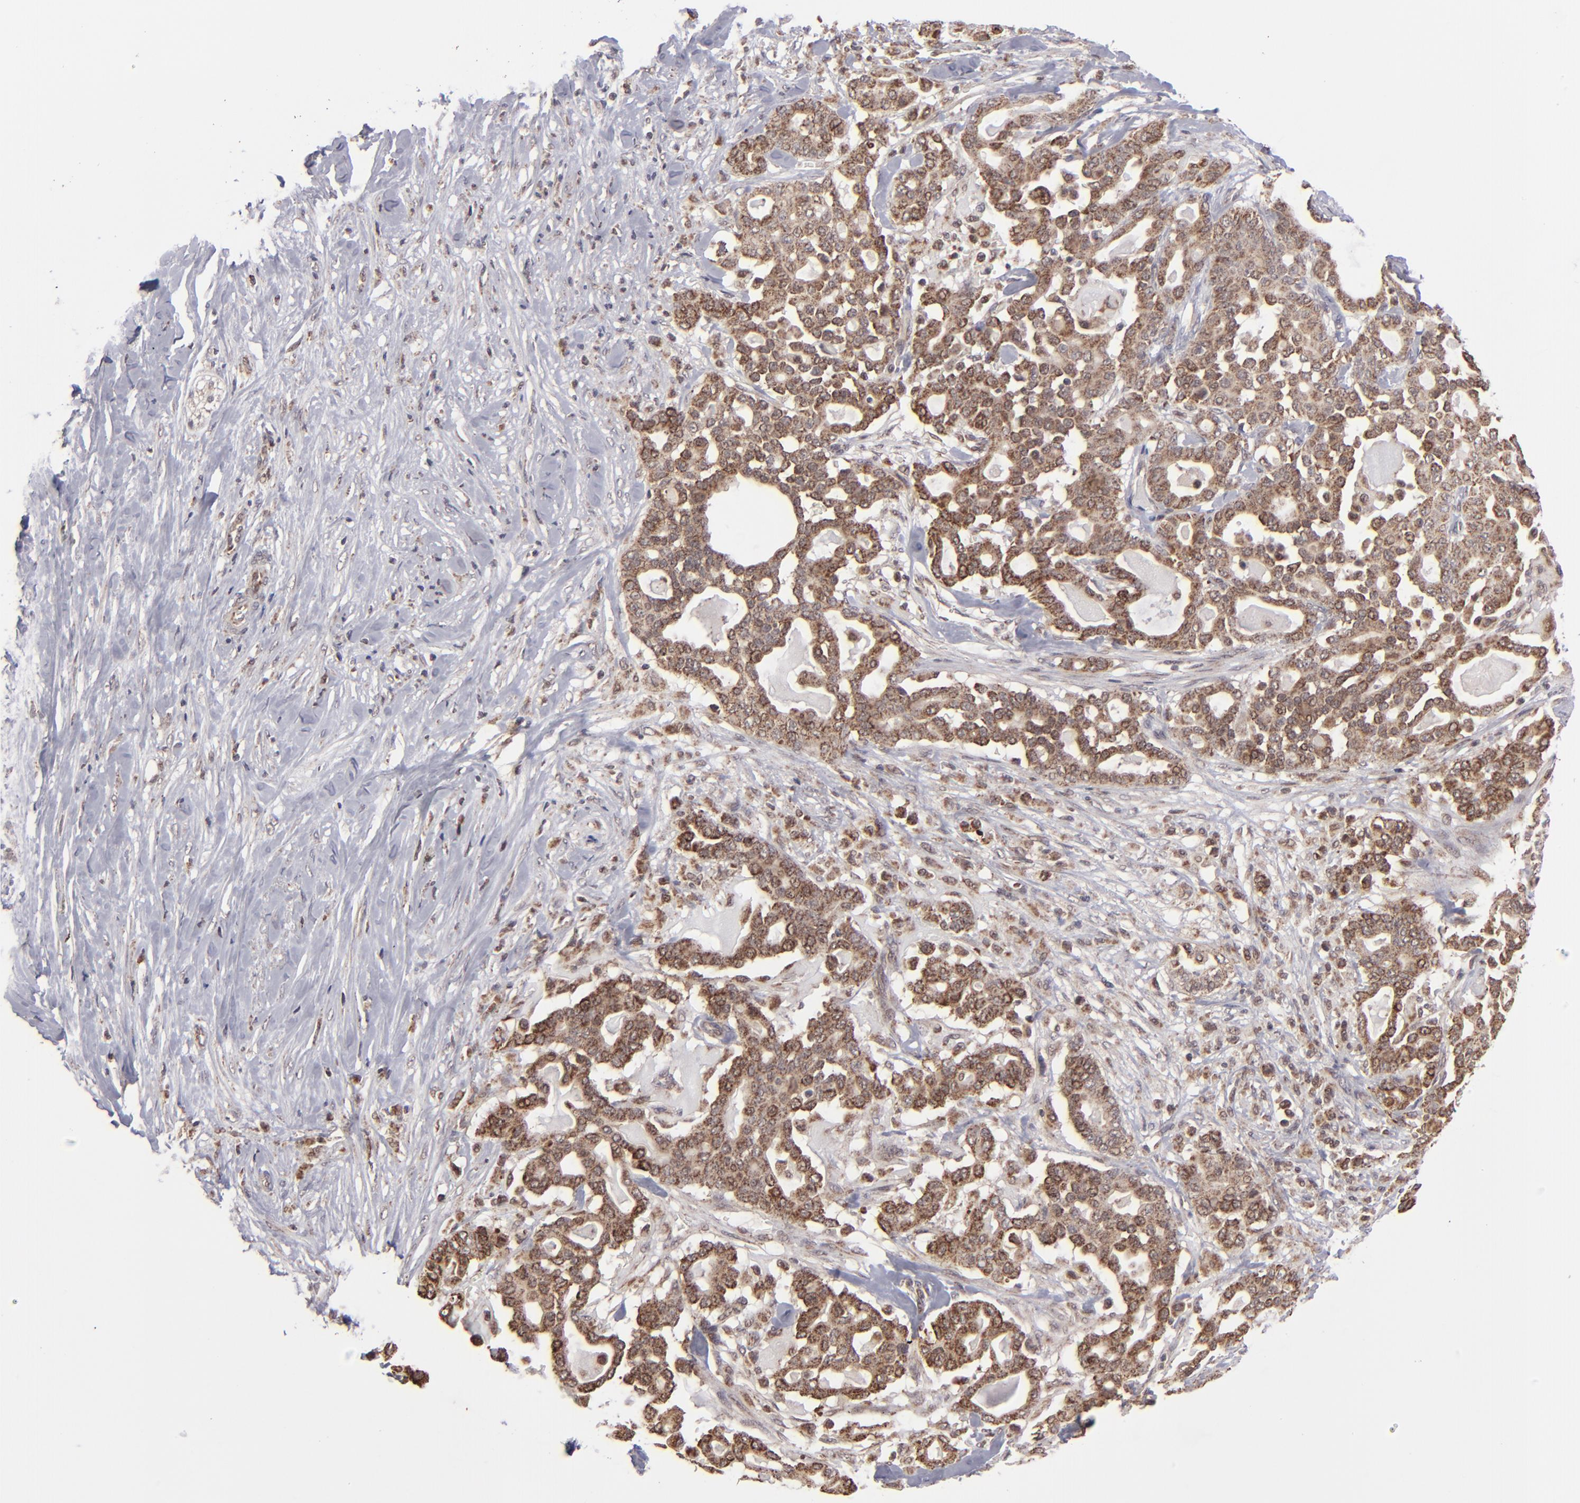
{"staining": {"intensity": "moderate", "quantity": ">75%", "location": "cytoplasmic/membranous"}, "tissue": "pancreatic cancer", "cell_type": "Tumor cells", "image_type": "cancer", "snomed": [{"axis": "morphology", "description": "Adenocarcinoma, NOS"}, {"axis": "topography", "description": "Pancreas"}], "caption": "High-power microscopy captured an immunohistochemistry (IHC) image of adenocarcinoma (pancreatic), revealing moderate cytoplasmic/membranous staining in approximately >75% of tumor cells.", "gene": "SLC15A1", "patient": {"sex": "male", "age": 63}}